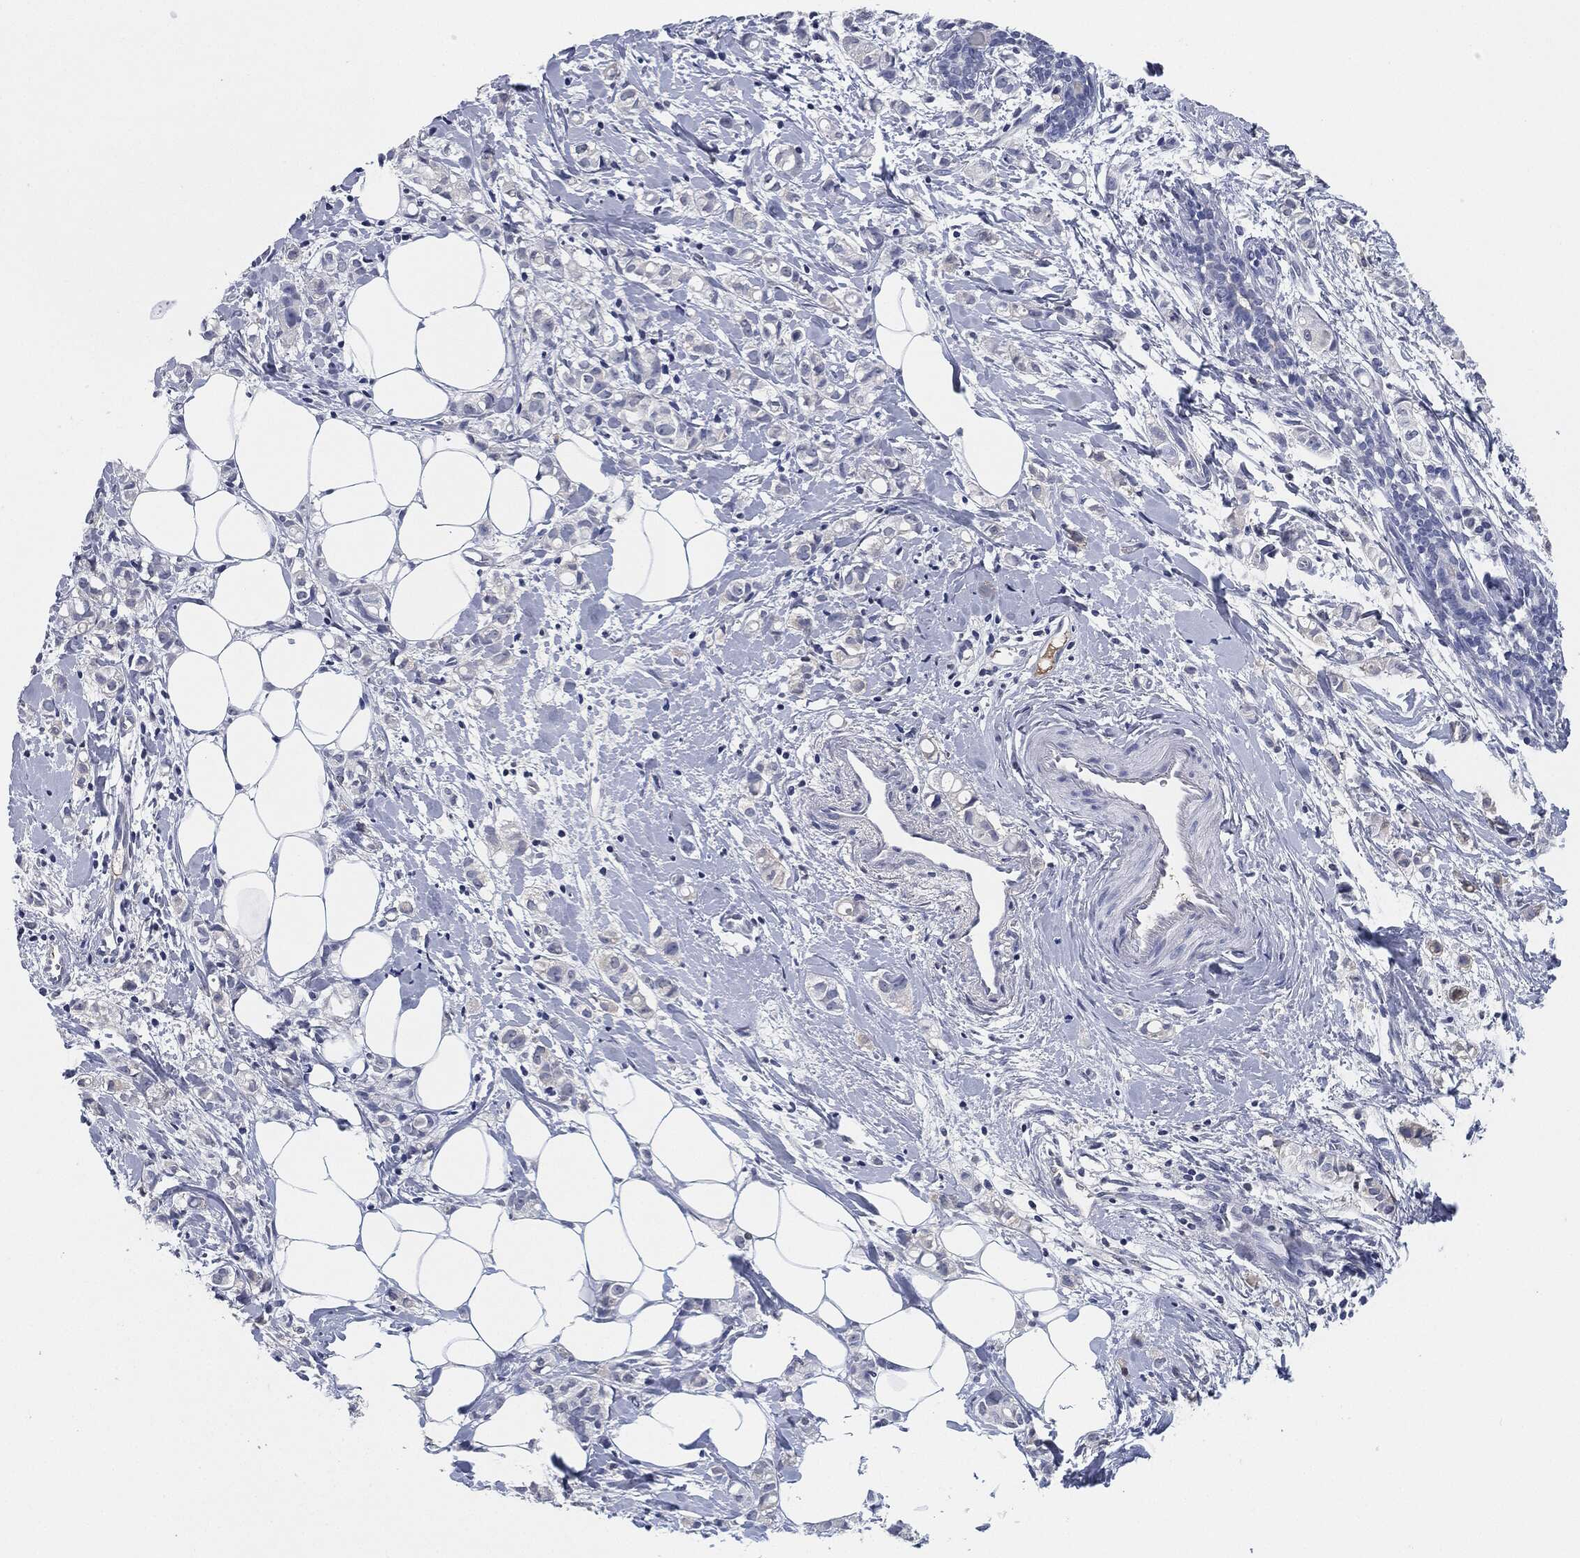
{"staining": {"intensity": "negative", "quantity": "none", "location": "none"}, "tissue": "breast cancer", "cell_type": "Tumor cells", "image_type": "cancer", "snomed": [{"axis": "morphology", "description": "Normal tissue, NOS"}, {"axis": "morphology", "description": "Duct carcinoma"}, {"axis": "topography", "description": "Breast"}], "caption": "Immunohistochemistry photomicrograph of neoplastic tissue: human breast cancer stained with DAB displays no significant protein staining in tumor cells.", "gene": "SIGLEC7", "patient": {"sex": "female", "age": 44}}